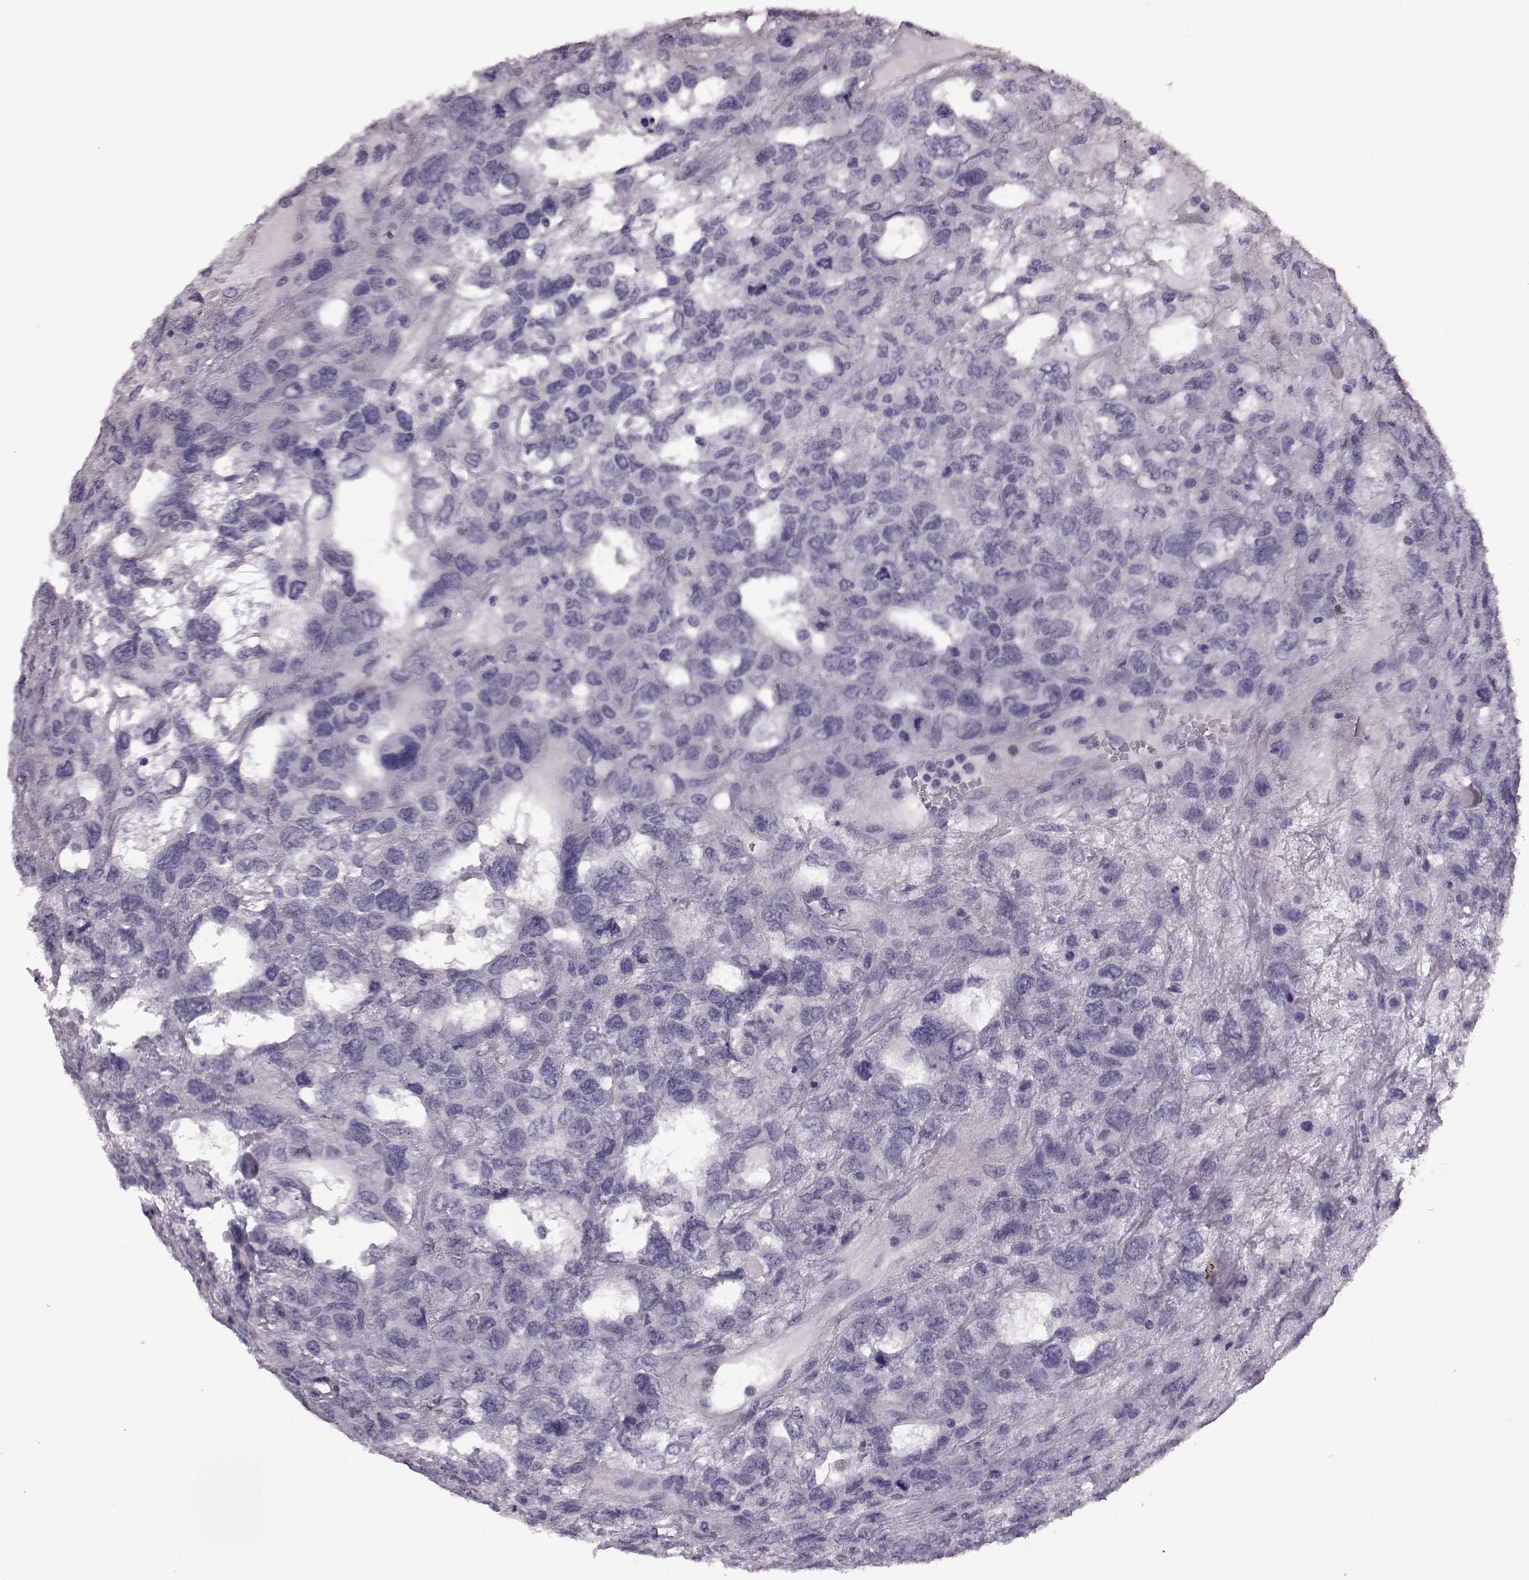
{"staining": {"intensity": "negative", "quantity": "none", "location": "none"}, "tissue": "testis cancer", "cell_type": "Tumor cells", "image_type": "cancer", "snomed": [{"axis": "morphology", "description": "Seminoma, NOS"}, {"axis": "topography", "description": "Testis"}], "caption": "Immunohistochemical staining of human testis cancer demonstrates no significant expression in tumor cells. (Brightfield microscopy of DAB immunohistochemistry at high magnification).", "gene": "SNTG1", "patient": {"sex": "male", "age": 52}}